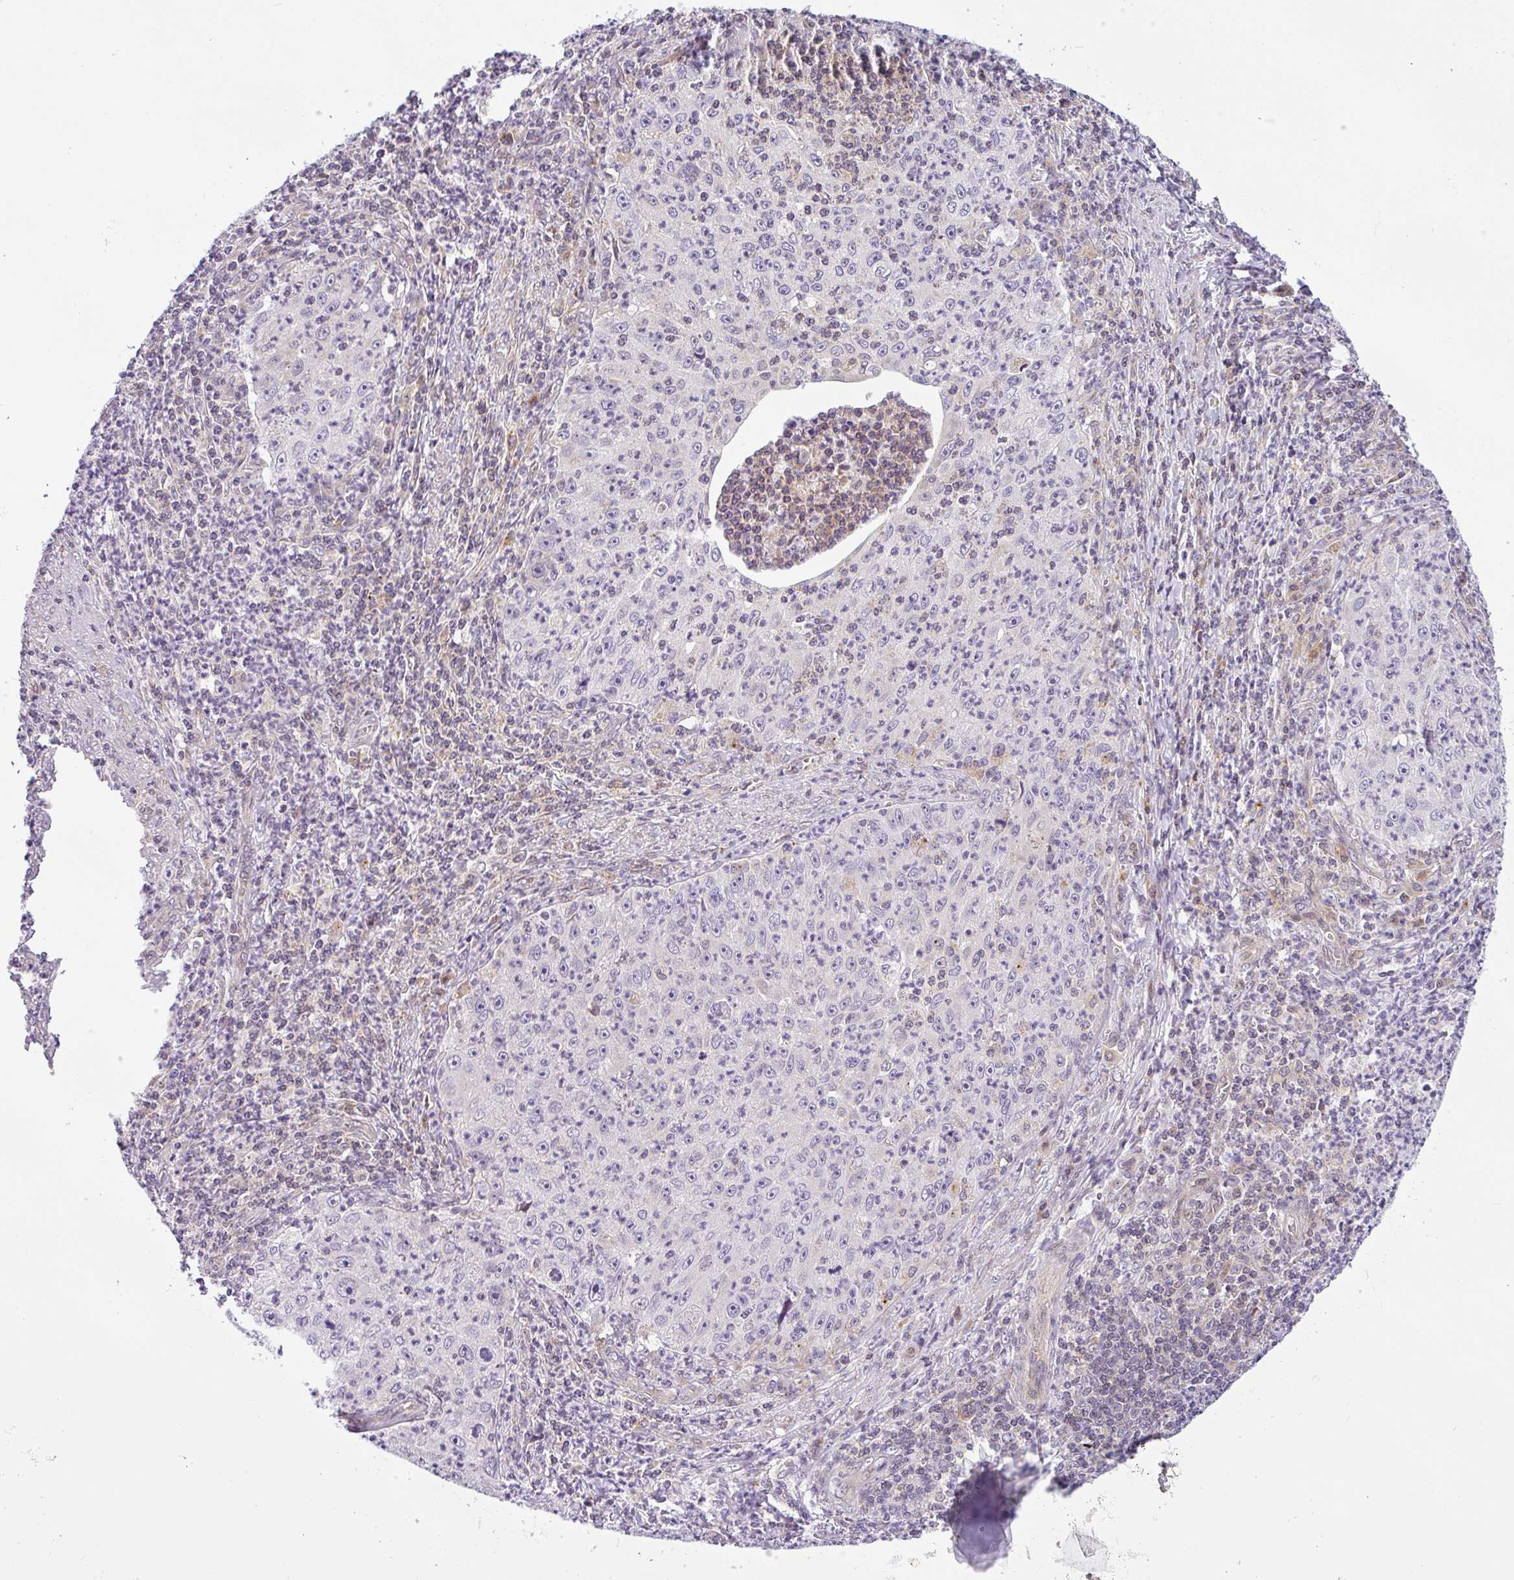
{"staining": {"intensity": "negative", "quantity": "none", "location": "none"}, "tissue": "cervical cancer", "cell_type": "Tumor cells", "image_type": "cancer", "snomed": [{"axis": "morphology", "description": "Squamous cell carcinoma, NOS"}, {"axis": "topography", "description": "Cervix"}], "caption": "Cervical cancer (squamous cell carcinoma) was stained to show a protein in brown. There is no significant staining in tumor cells.", "gene": "NDUFB2", "patient": {"sex": "female", "age": 30}}